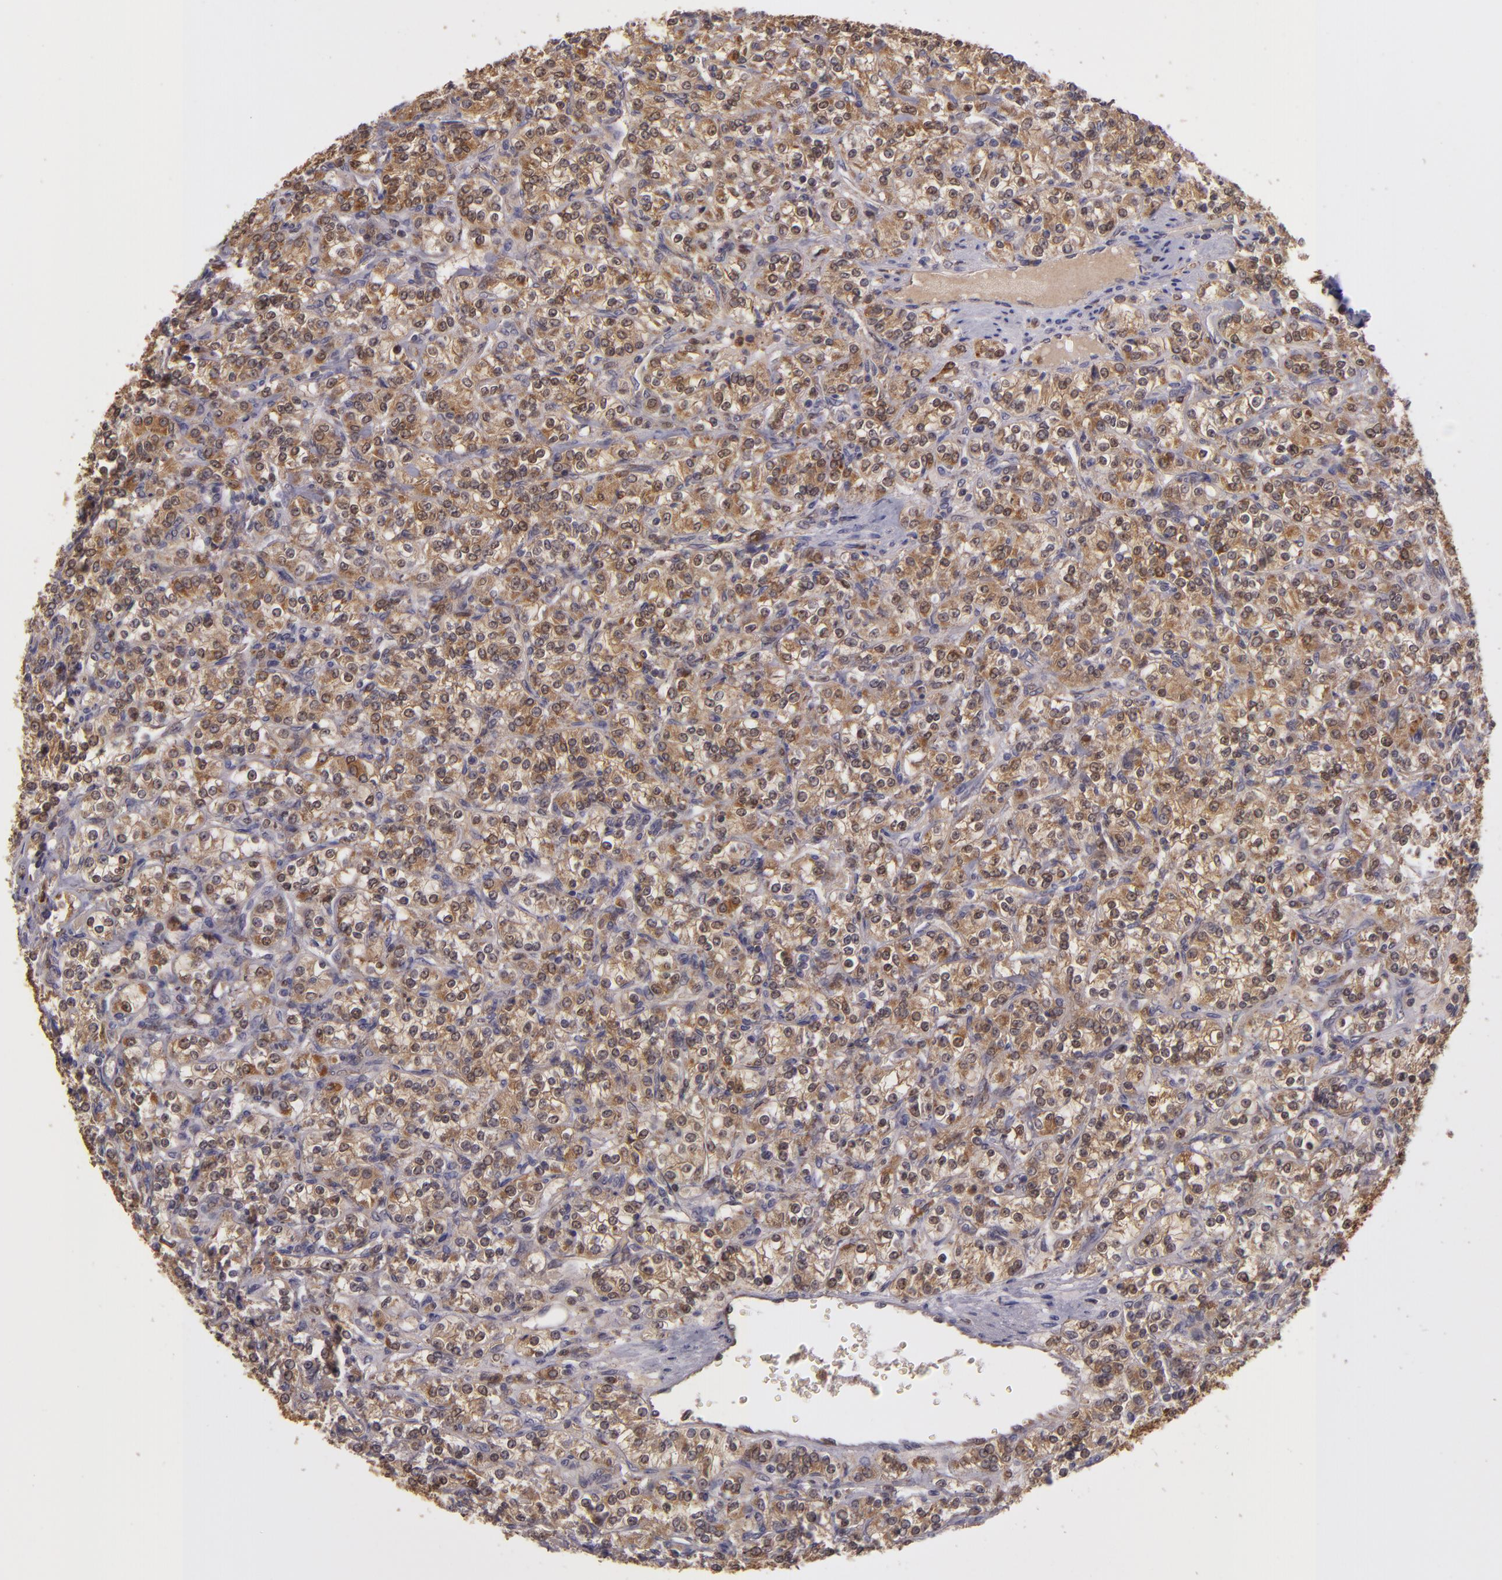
{"staining": {"intensity": "moderate", "quantity": ">75%", "location": "cytoplasmic/membranous"}, "tissue": "renal cancer", "cell_type": "Tumor cells", "image_type": "cancer", "snomed": [{"axis": "morphology", "description": "Adenocarcinoma, NOS"}, {"axis": "topography", "description": "Kidney"}], "caption": "Approximately >75% of tumor cells in human renal adenocarcinoma reveal moderate cytoplasmic/membranous protein expression as visualized by brown immunohistochemical staining.", "gene": "FHIT", "patient": {"sex": "male", "age": 77}}